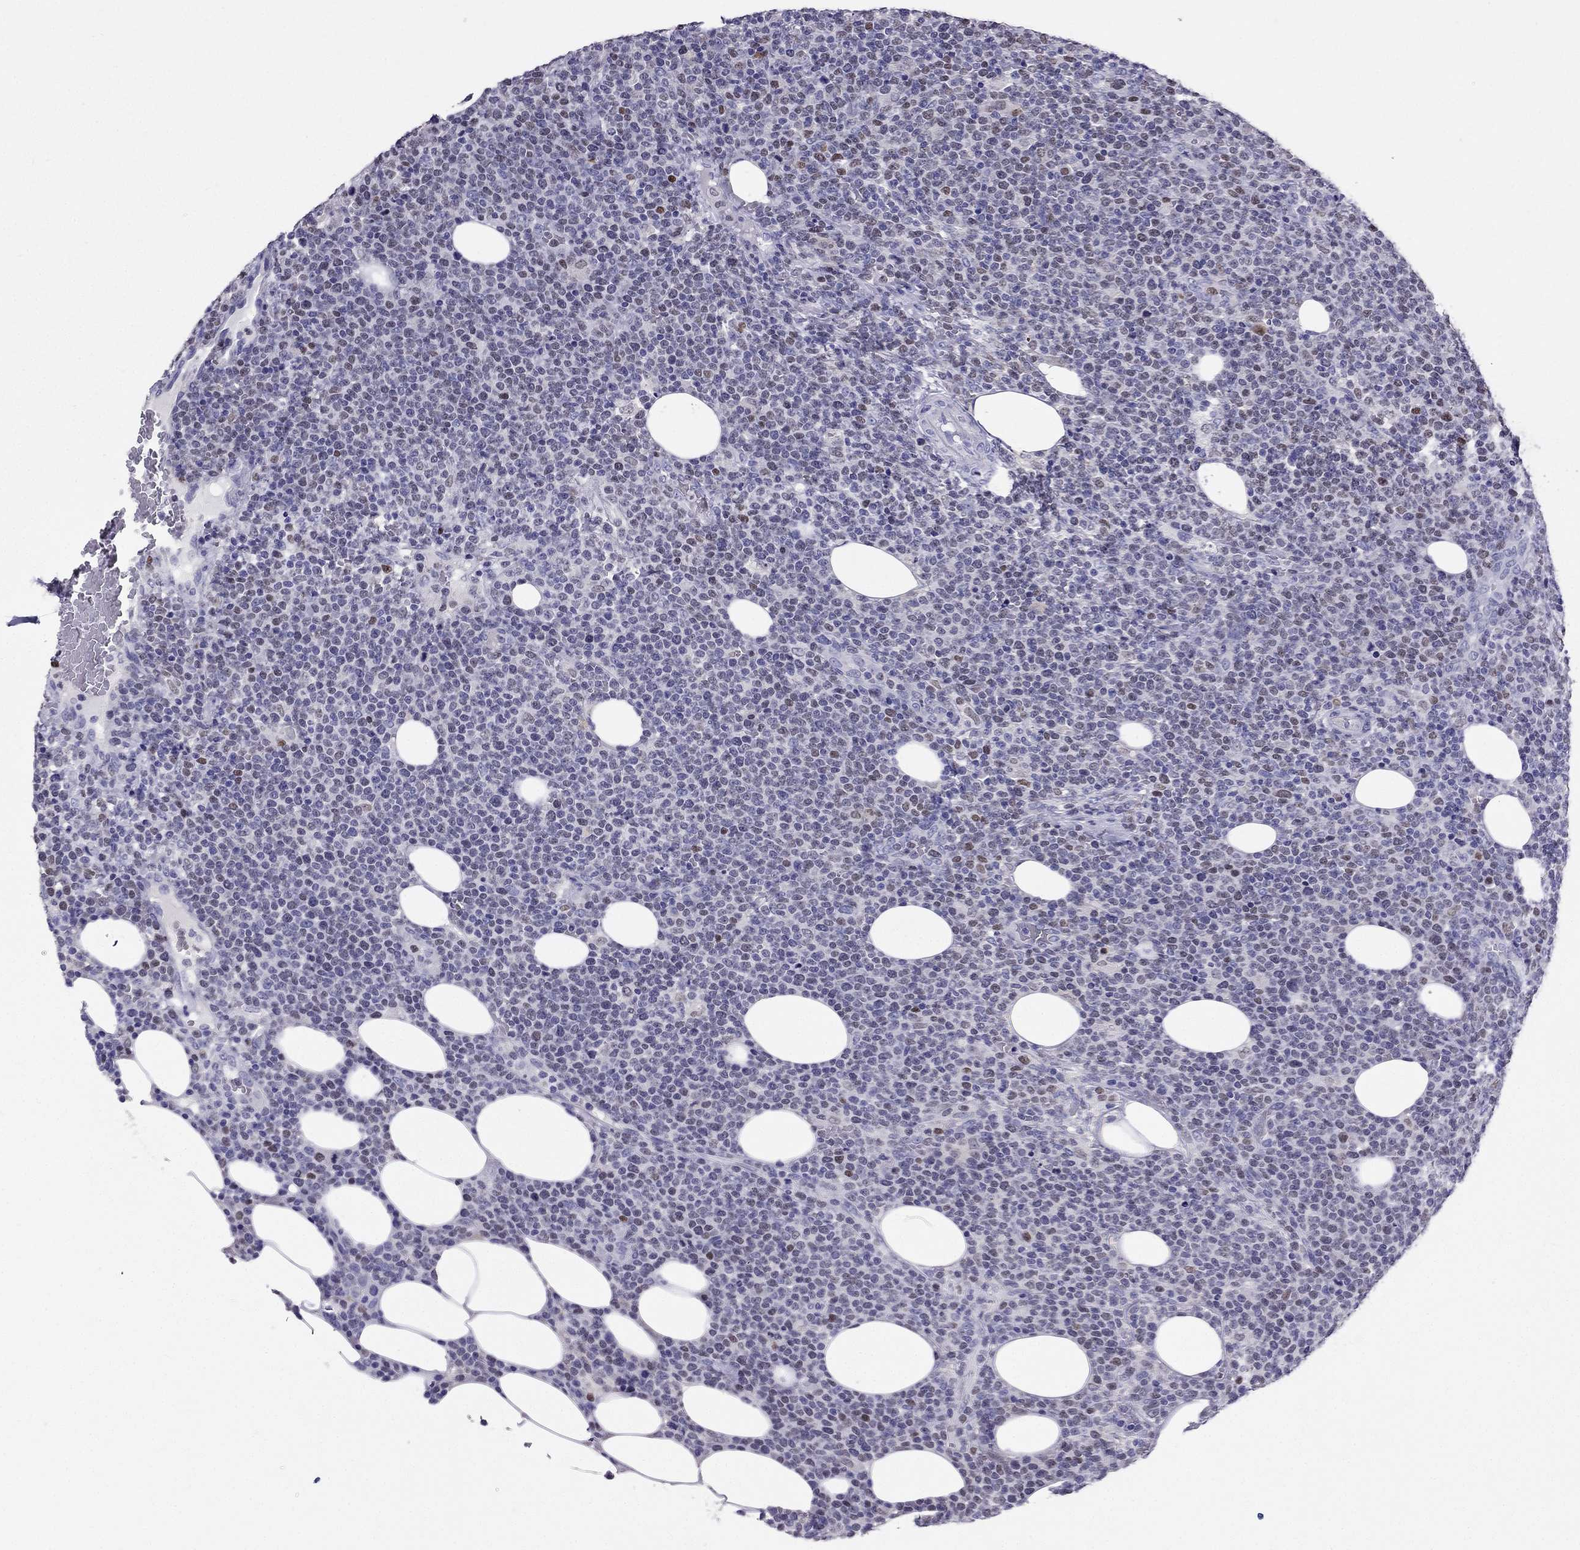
{"staining": {"intensity": "negative", "quantity": "none", "location": "none"}, "tissue": "lymphoma", "cell_type": "Tumor cells", "image_type": "cancer", "snomed": [{"axis": "morphology", "description": "Malignant lymphoma, non-Hodgkin's type, High grade"}, {"axis": "topography", "description": "Lymph node"}], "caption": "This histopathology image is of lymphoma stained with immunohistochemistry (IHC) to label a protein in brown with the nuclei are counter-stained blue. There is no expression in tumor cells.", "gene": "ARID3A", "patient": {"sex": "male", "age": 61}}